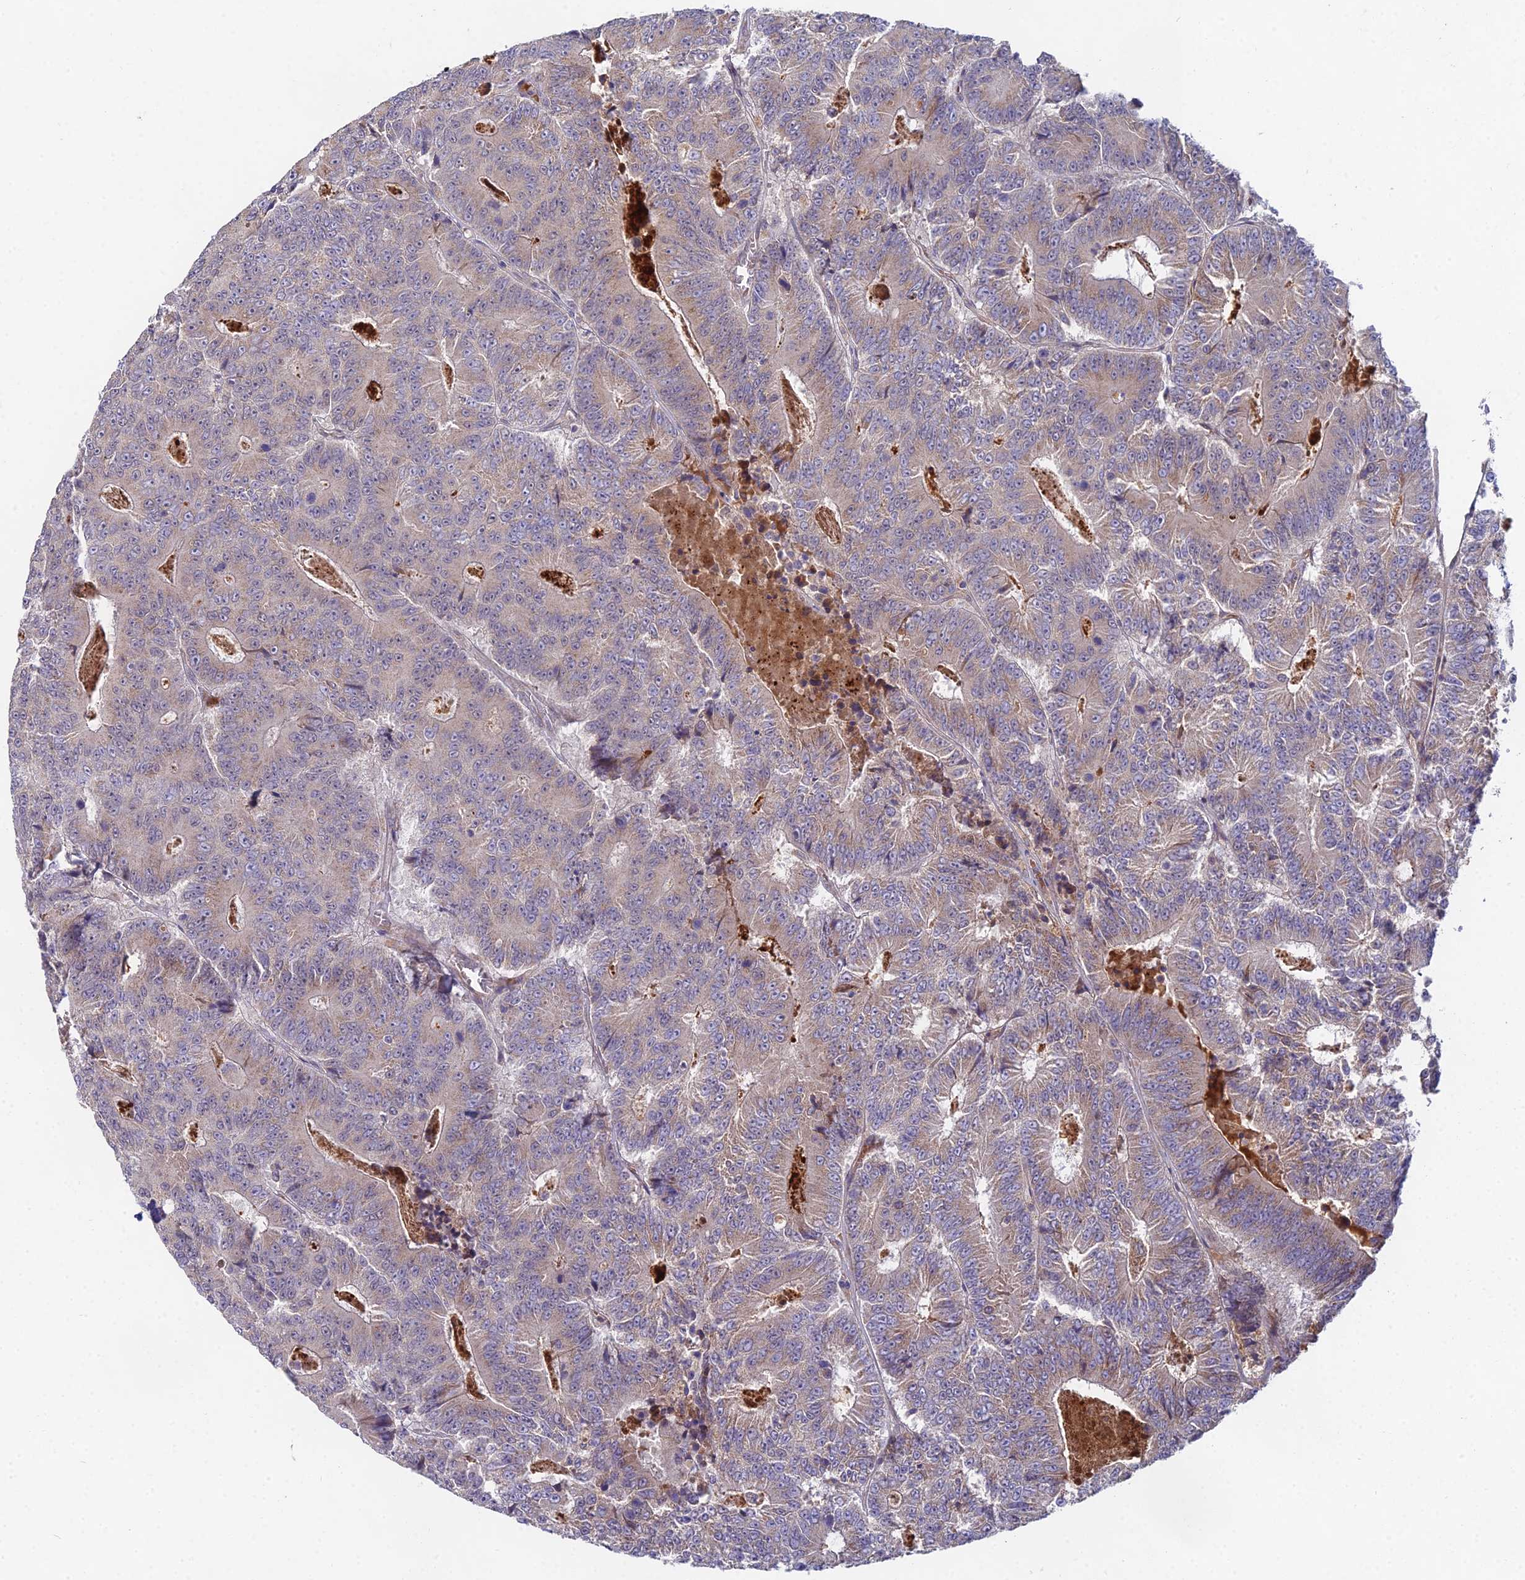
{"staining": {"intensity": "moderate", "quantity": ">75%", "location": "cytoplasmic/membranous"}, "tissue": "colorectal cancer", "cell_type": "Tumor cells", "image_type": "cancer", "snomed": [{"axis": "morphology", "description": "Adenocarcinoma, NOS"}, {"axis": "topography", "description": "Colon"}], "caption": "Human colorectal cancer (adenocarcinoma) stained for a protein (brown) reveals moderate cytoplasmic/membranous positive staining in approximately >75% of tumor cells.", "gene": "WDR43", "patient": {"sex": "male", "age": 83}}